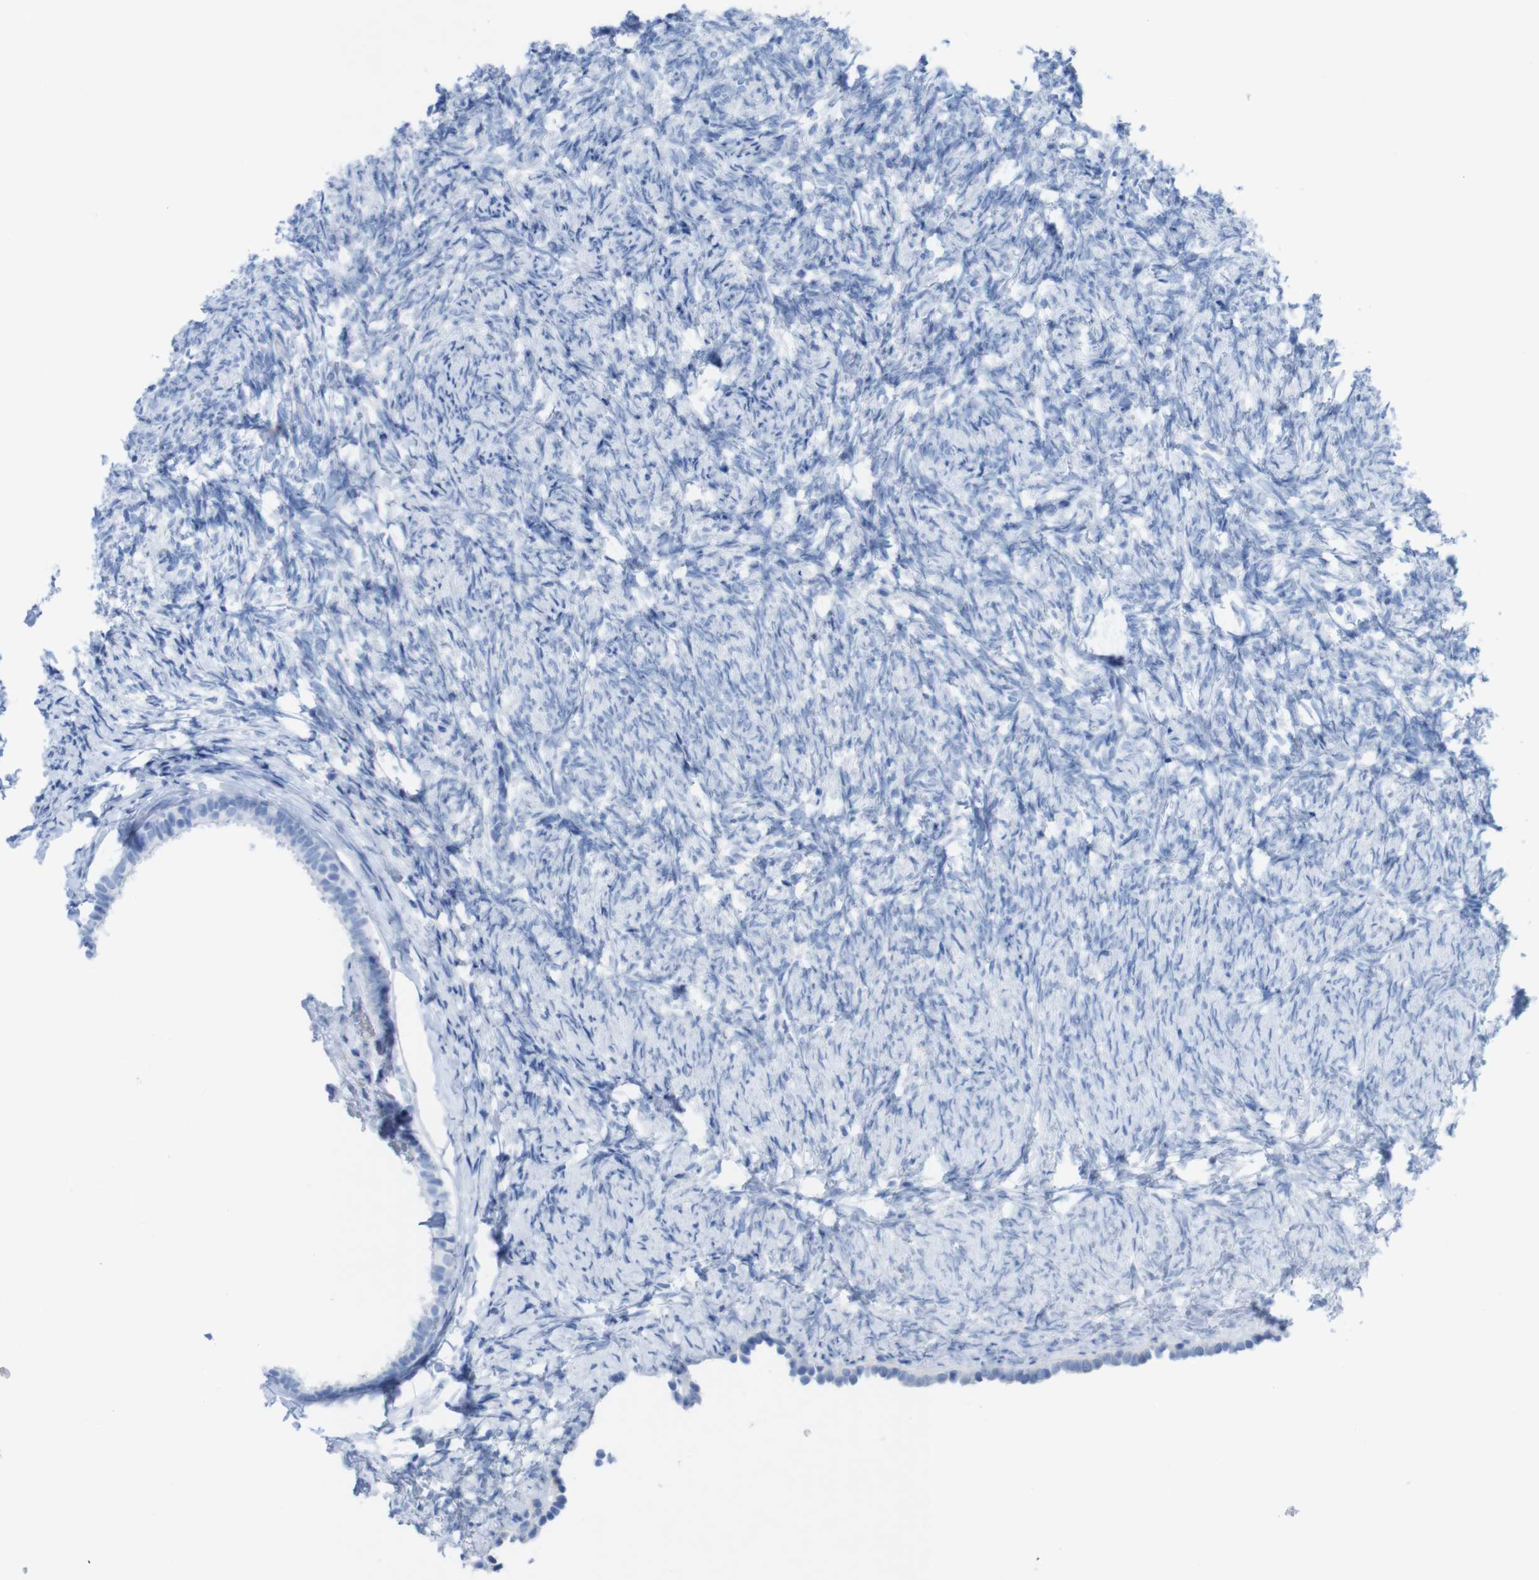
{"staining": {"intensity": "negative", "quantity": "none", "location": "none"}, "tissue": "ovary", "cell_type": "Follicle cells", "image_type": "normal", "snomed": [{"axis": "morphology", "description": "Normal tissue, NOS"}, {"axis": "topography", "description": "Ovary"}], "caption": "Immunohistochemistry (IHC) of normal ovary demonstrates no staining in follicle cells.", "gene": "MYH7", "patient": {"sex": "female", "age": 60}}